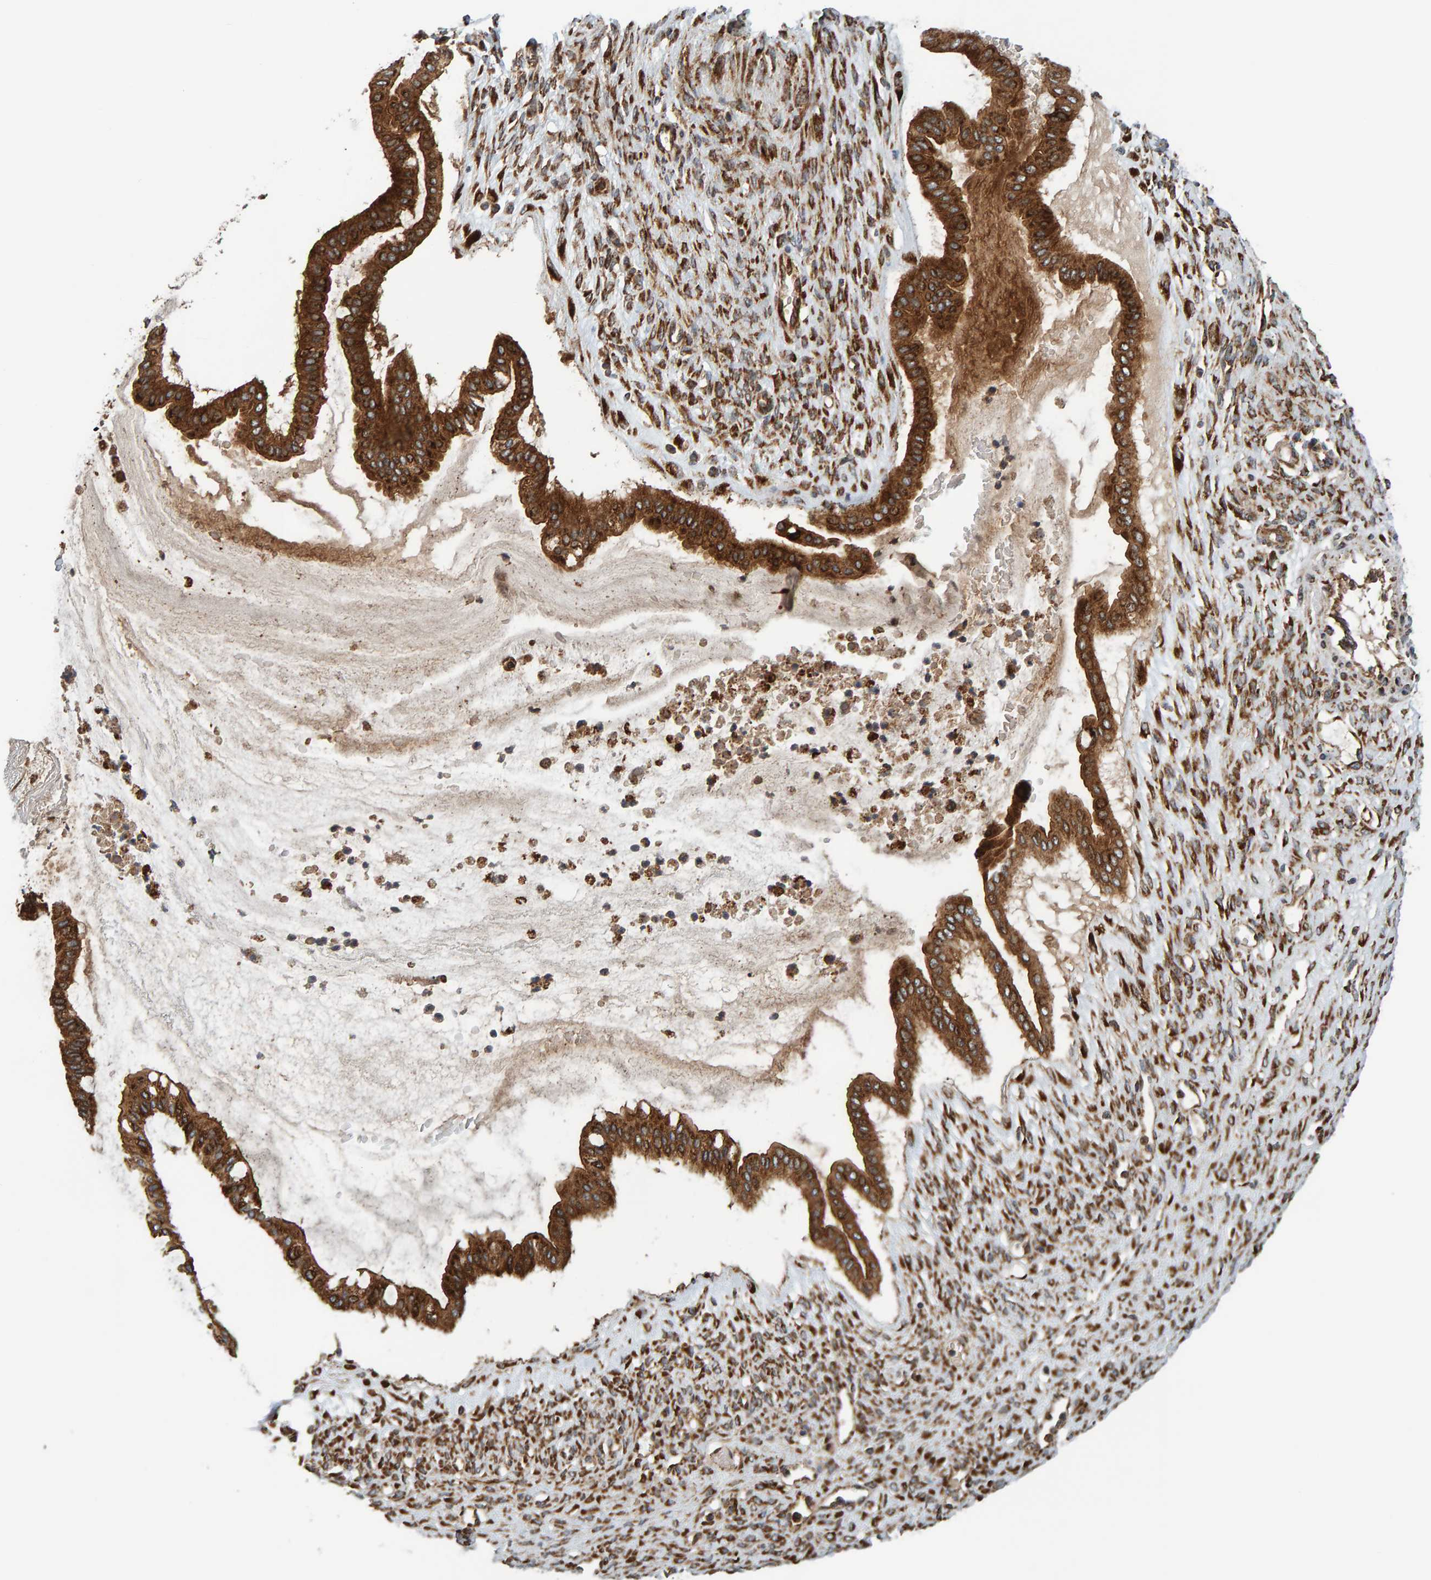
{"staining": {"intensity": "strong", "quantity": ">75%", "location": "cytoplasmic/membranous"}, "tissue": "ovarian cancer", "cell_type": "Tumor cells", "image_type": "cancer", "snomed": [{"axis": "morphology", "description": "Cystadenocarcinoma, mucinous, NOS"}, {"axis": "topography", "description": "Ovary"}], "caption": "Immunohistochemistry (IHC) staining of ovarian cancer, which reveals high levels of strong cytoplasmic/membranous staining in about >75% of tumor cells indicating strong cytoplasmic/membranous protein positivity. The staining was performed using DAB (brown) for protein detection and nuclei were counterstained in hematoxylin (blue).", "gene": "BAIAP2", "patient": {"sex": "female", "age": 73}}